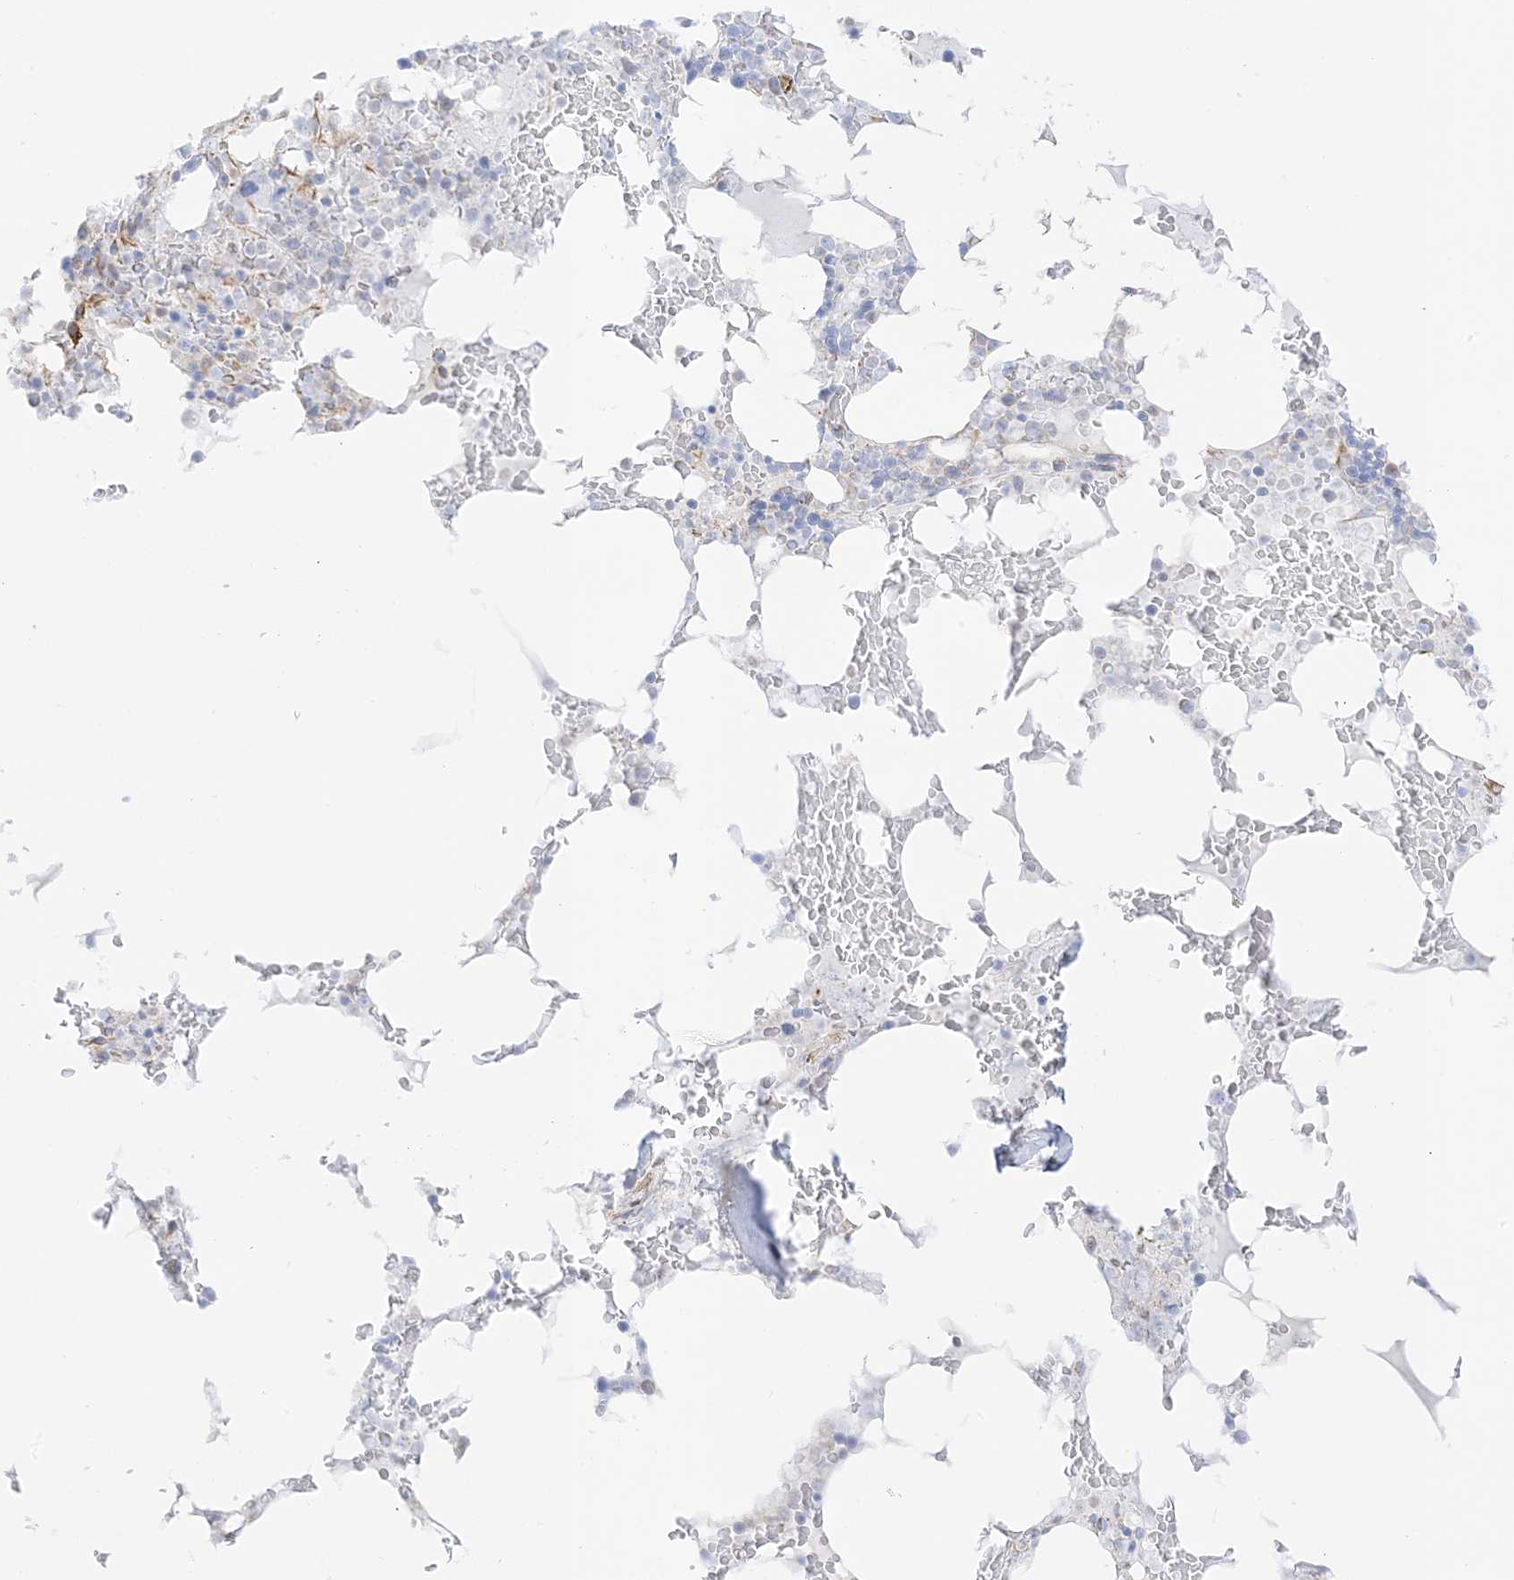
{"staining": {"intensity": "moderate", "quantity": "25%-75%", "location": "cytoplasmic/membranous"}, "tissue": "bone marrow", "cell_type": "Hematopoietic cells", "image_type": "normal", "snomed": [{"axis": "morphology", "description": "Normal tissue, NOS"}, {"axis": "topography", "description": "Bone marrow"}], "caption": "Bone marrow stained for a protein reveals moderate cytoplasmic/membranous positivity in hematopoietic cells. The staining is performed using DAB (3,3'-diaminobenzidine) brown chromogen to label protein expression. The nuclei are counter-stained blue using hematoxylin.", "gene": "PID1", "patient": {"sex": "male", "age": 58}}